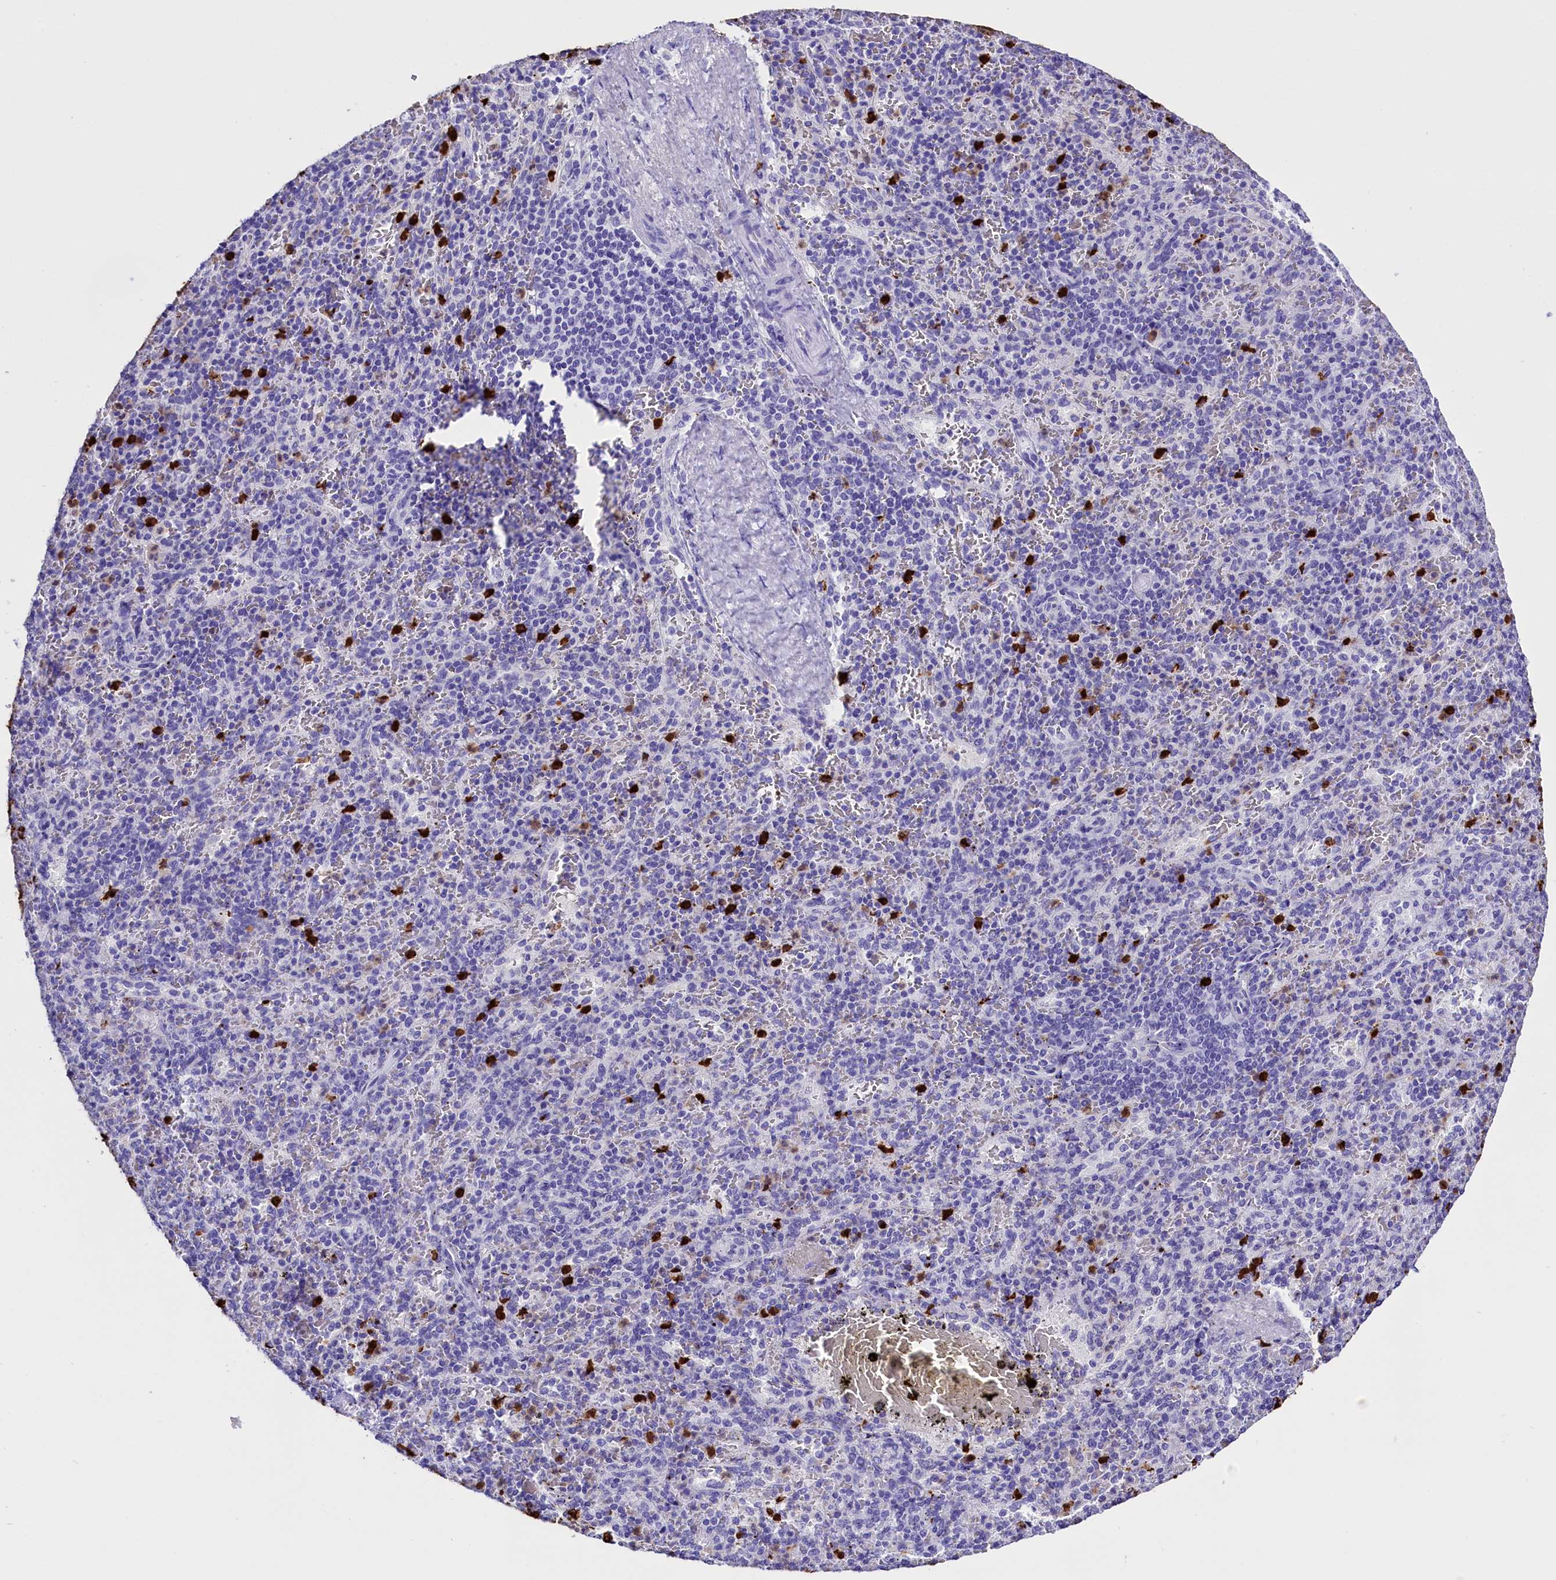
{"staining": {"intensity": "strong", "quantity": "<25%", "location": "cytoplasmic/membranous"}, "tissue": "spleen", "cell_type": "Cells in red pulp", "image_type": "normal", "snomed": [{"axis": "morphology", "description": "Normal tissue, NOS"}, {"axis": "topography", "description": "Spleen"}], "caption": "Immunohistochemical staining of benign human spleen displays strong cytoplasmic/membranous protein staining in about <25% of cells in red pulp.", "gene": "CLC", "patient": {"sex": "male", "age": 82}}